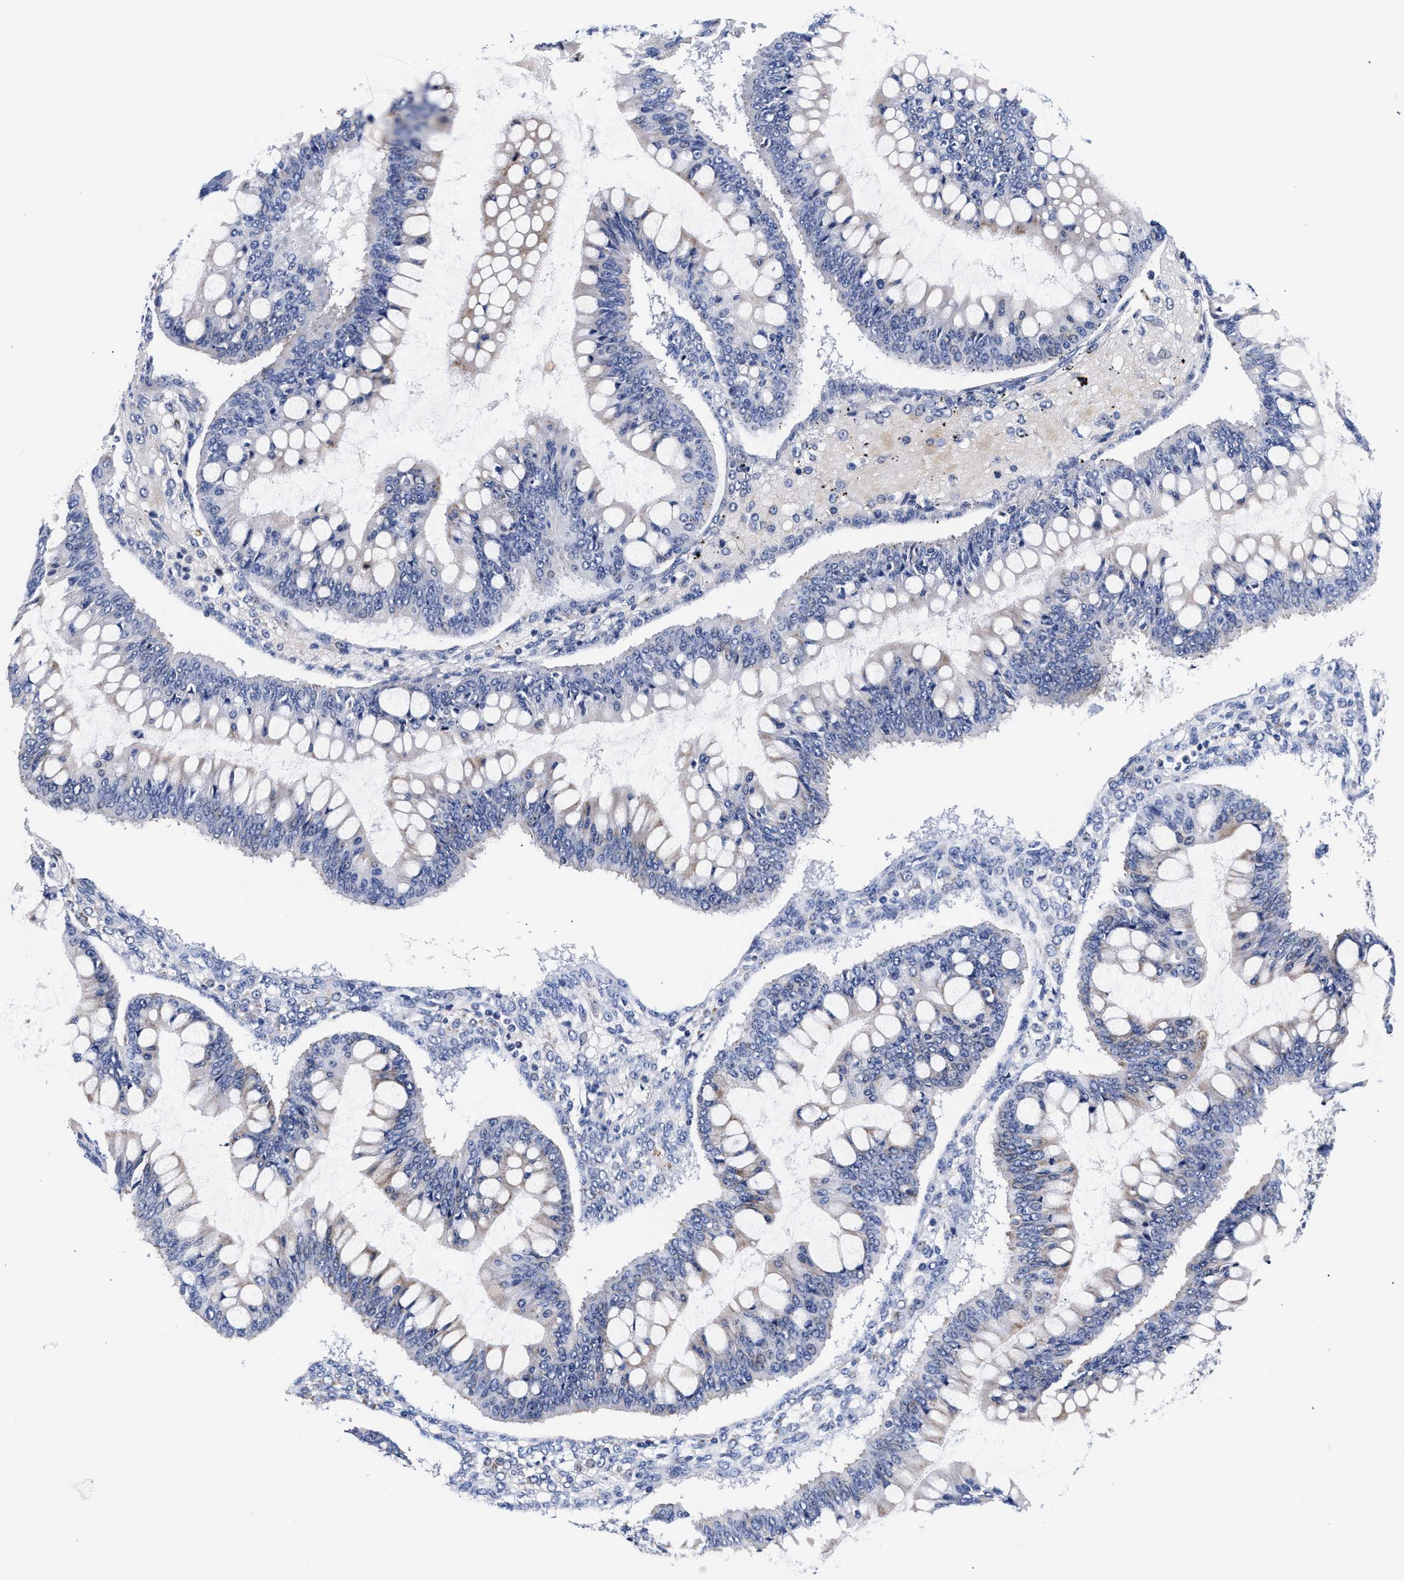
{"staining": {"intensity": "negative", "quantity": "none", "location": "none"}, "tissue": "ovarian cancer", "cell_type": "Tumor cells", "image_type": "cancer", "snomed": [{"axis": "morphology", "description": "Cystadenocarcinoma, mucinous, NOS"}, {"axis": "topography", "description": "Ovary"}], "caption": "Immunohistochemistry of human ovarian cancer (mucinous cystadenocarcinoma) demonstrates no staining in tumor cells.", "gene": "RAB3B", "patient": {"sex": "female", "age": 73}}